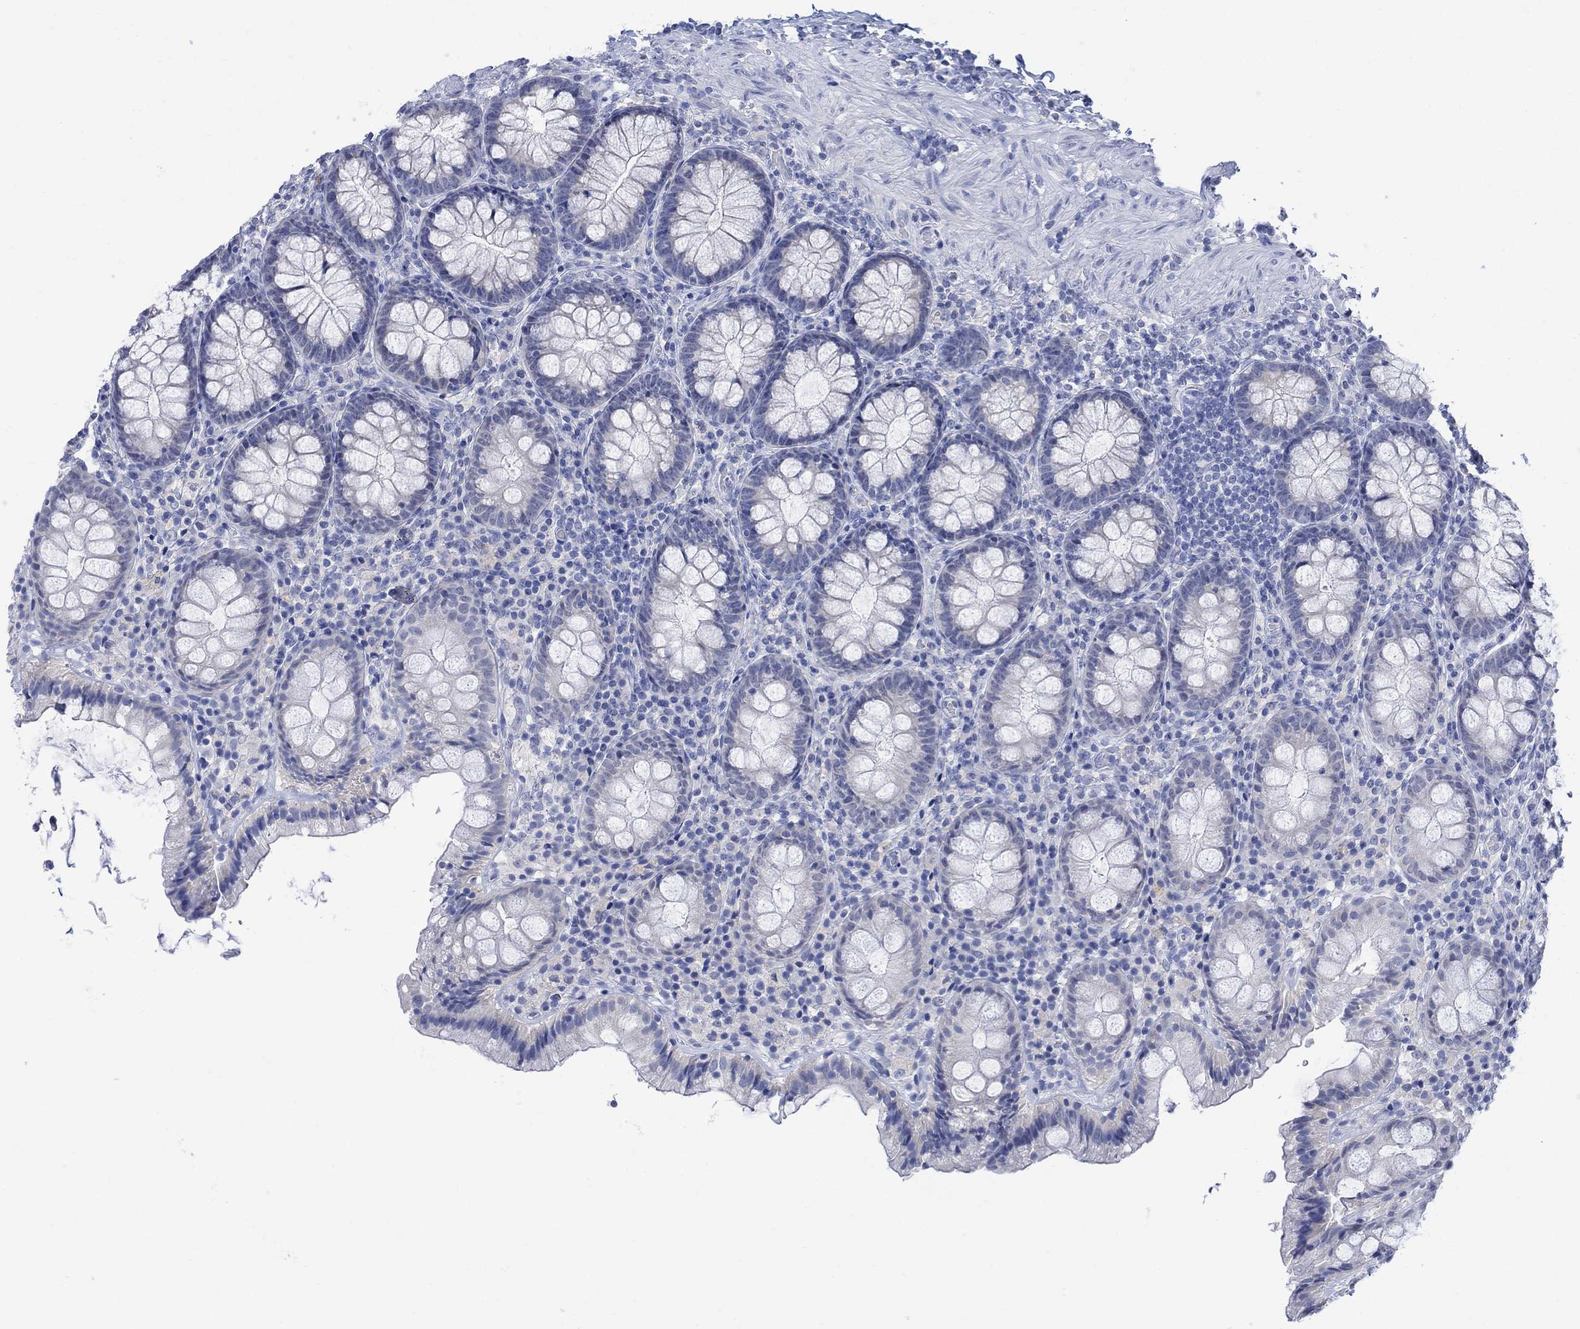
{"staining": {"intensity": "negative", "quantity": "none", "location": "none"}, "tissue": "colon", "cell_type": "Endothelial cells", "image_type": "normal", "snomed": [{"axis": "morphology", "description": "Normal tissue, NOS"}, {"axis": "topography", "description": "Colon"}], "caption": "This is a micrograph of immunohistochemistry staining of unremarkable colon, which shows no expression in endothelial cells. The staining was performed using DAB to visualize the protein expression in brown, while the nuclei were stained in blue with hematoxylin (Magnification: 20x).", "gene": "FBP2", "patient": {"sex": "female", "age": 86}}